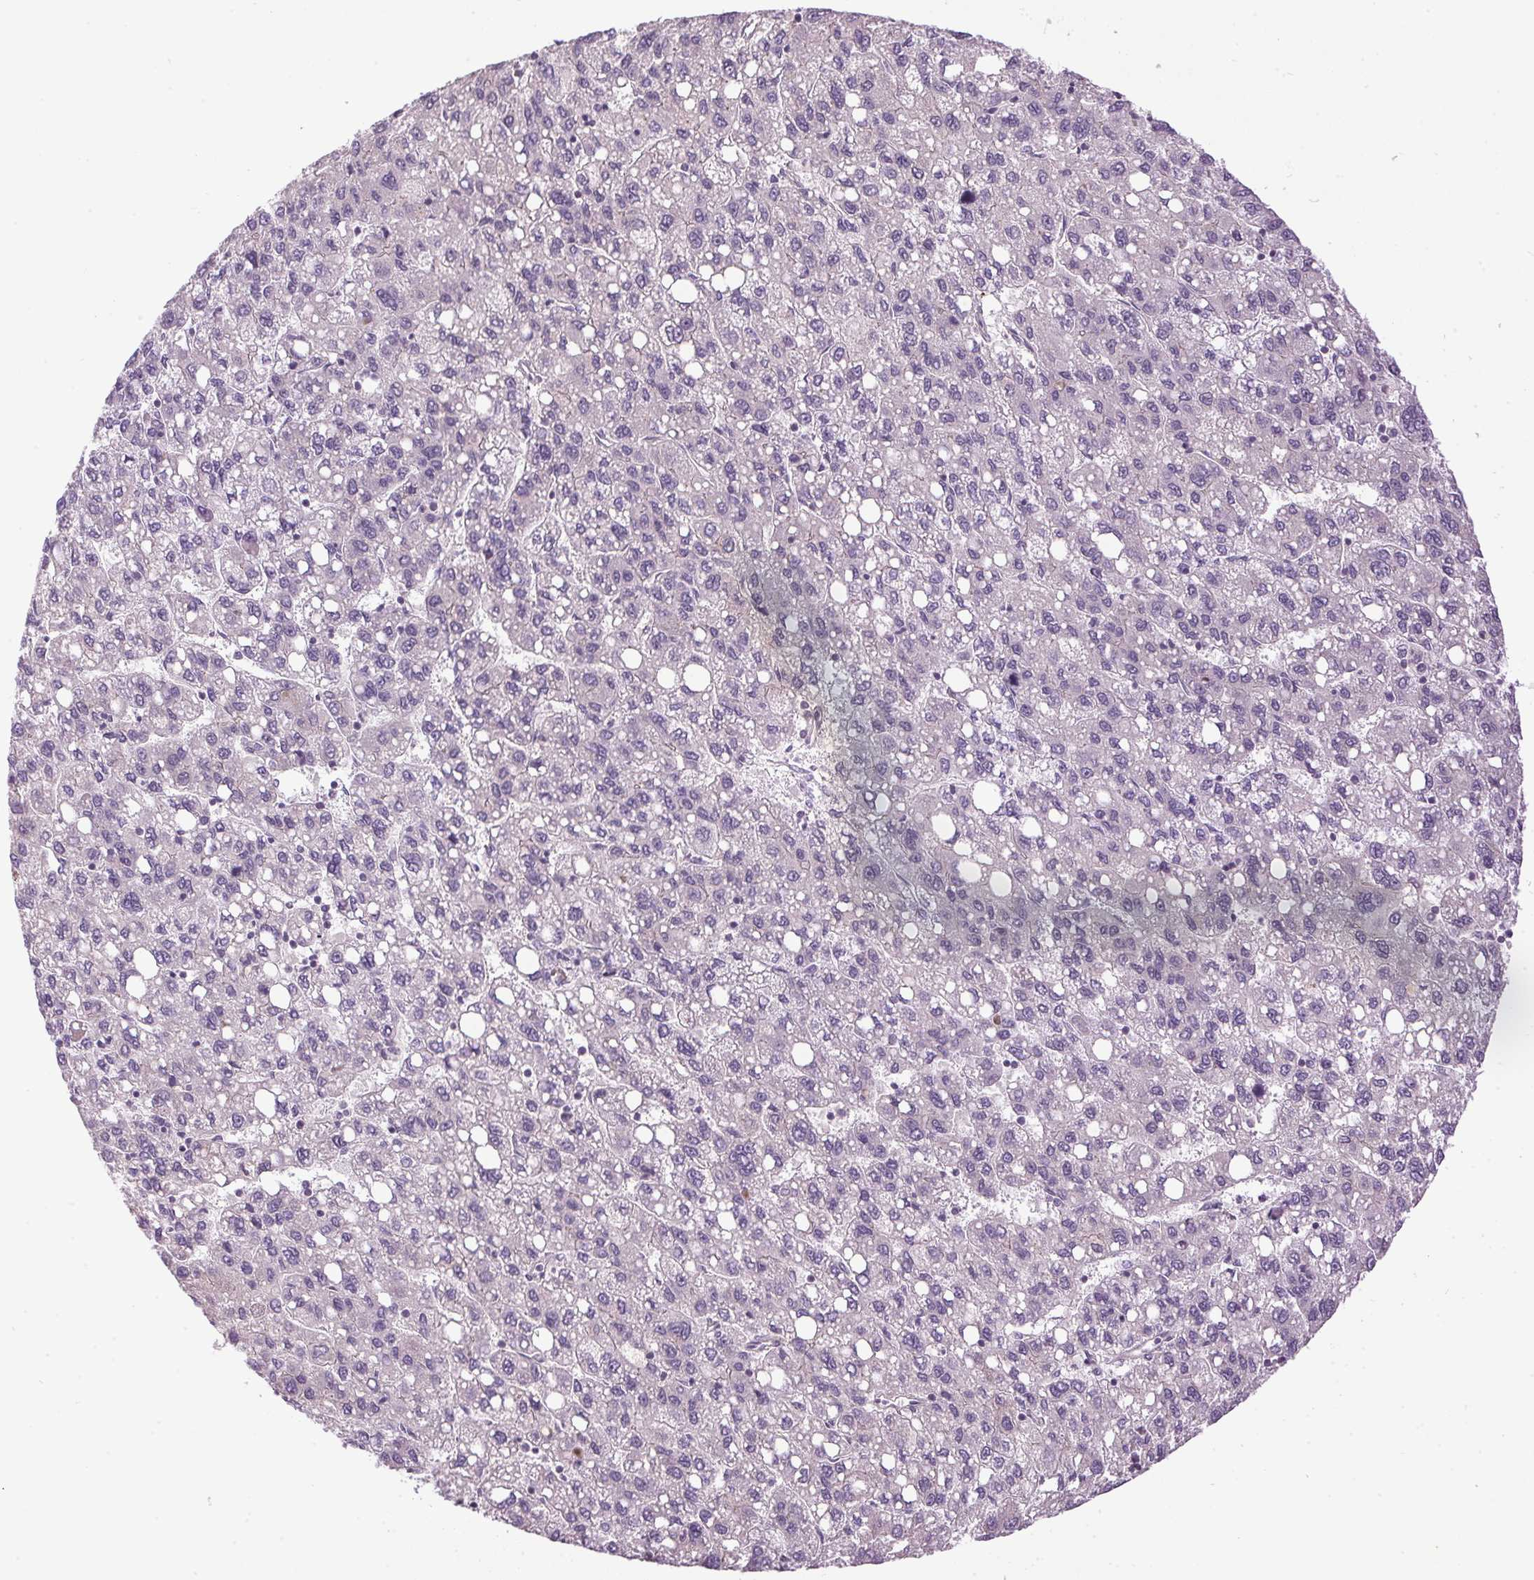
{"staining": {"intensity": "negative", "quantity": "none", "location": "none"}, "tissue": "liver cancer", "cell_type": "Tumor cells", "image_type": "cancer", "snomed": [{"axis": "morphology", "description": "Carcinoma, Hepatocellular, NOS"}, {"axis": "topography", "description": "Liver"}], "caption": "There is no significant staining in tumor cells of liver hepatocellular carcinoma.", "gene": "GOLPH3", "patient": {"sex": "female", "age": 82}}